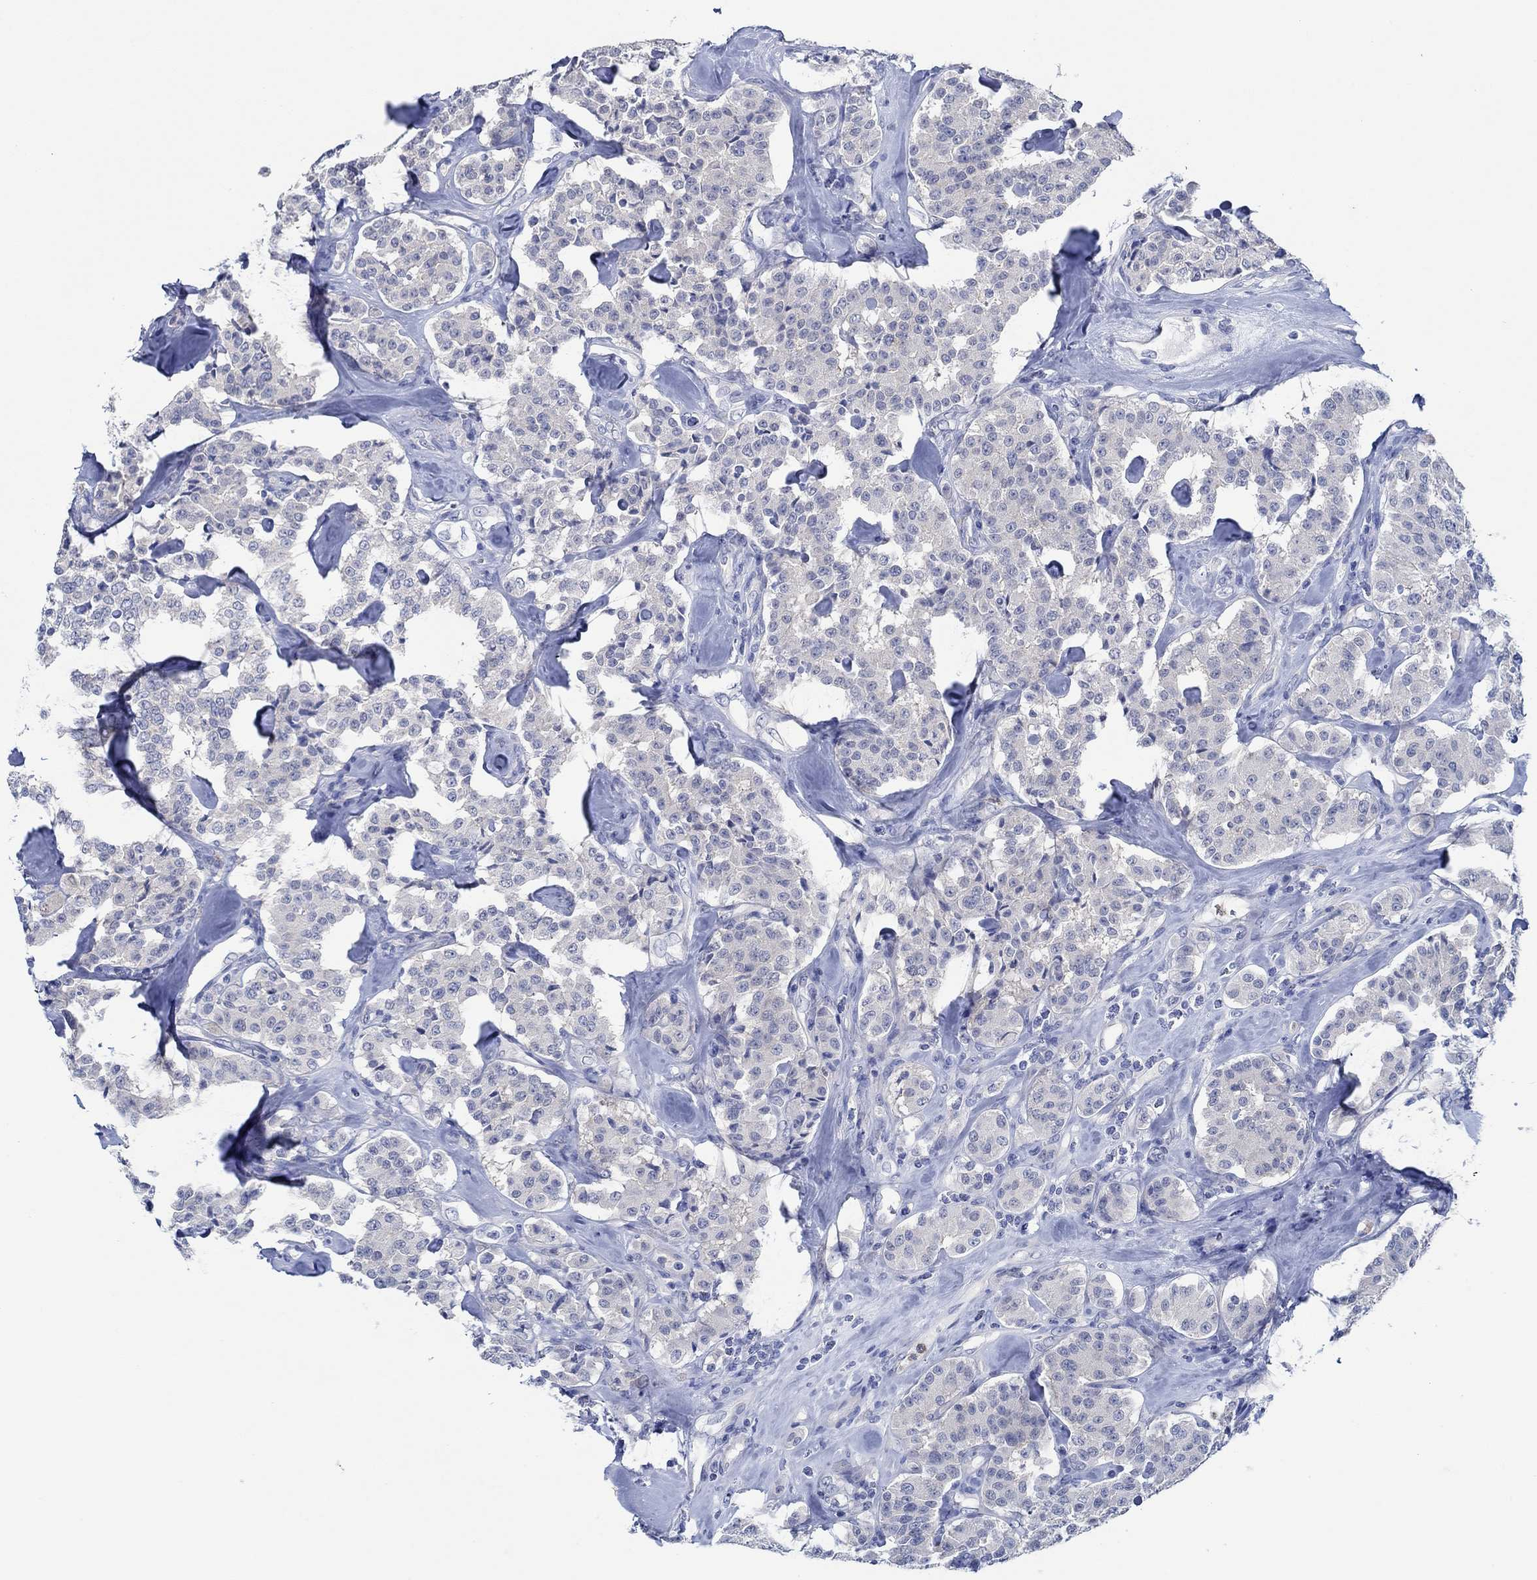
{"staining": {"intensity": "negative", "quantity": "none", "location": "none"}, "tissue": "carcinoid", "cell_type": "Tumor cells", "image_type": "cancer", "snomed": [{"axis": "morphology", "description": "Carcinoid, malignant, NOS"}, {"axis": "topography", "description": "Pancreas"}], "caption": "Tumor cells are negative for brown protein staining in carcinoid (malignant).", "gene": "ZNF671", "patient": {"sex": "male", "age": 41}}